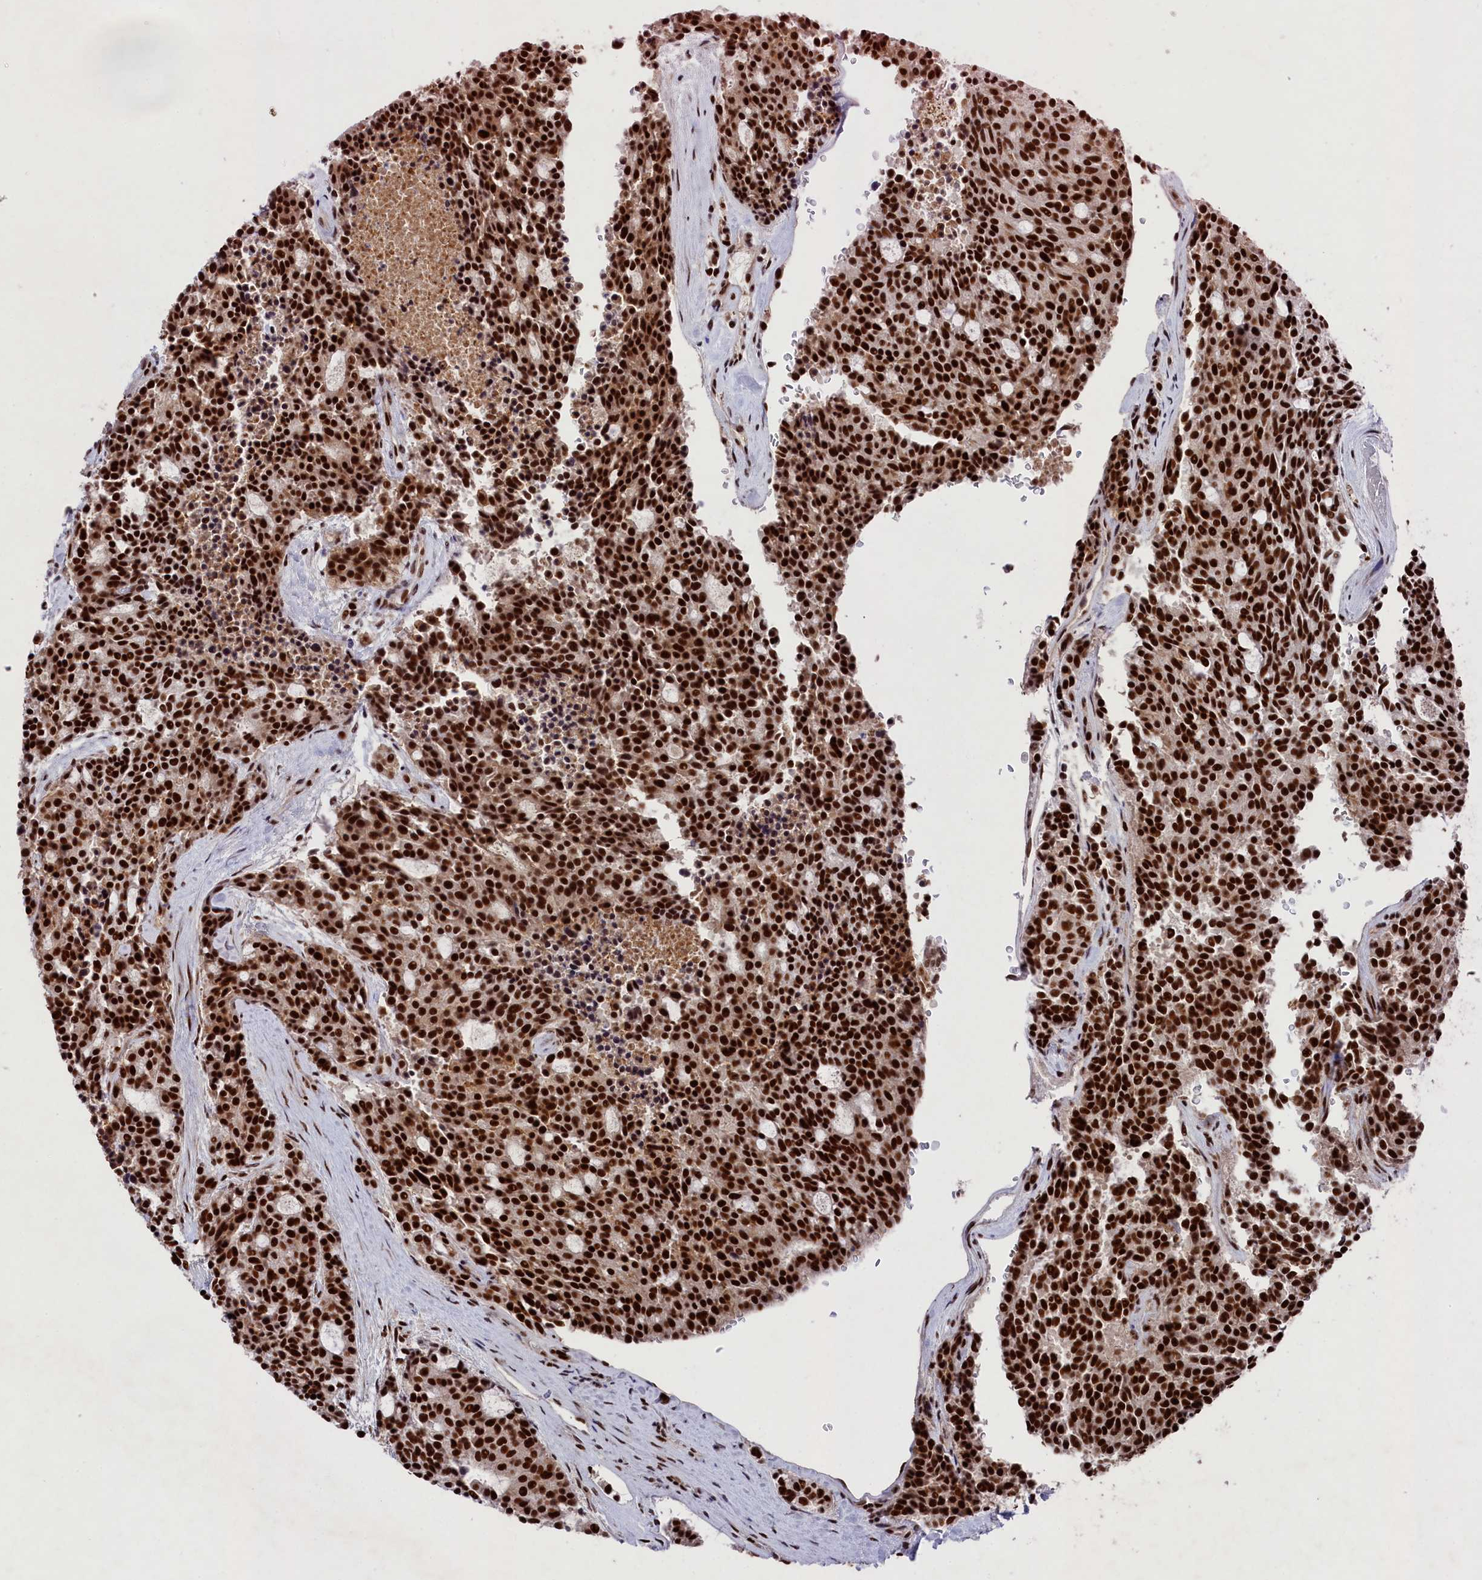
{"staining": {"intensity": "strong", "quantity": ">75%", "location": "nuclear"}, "tissue": "carcinoid", "cell_type": "Tumor cells", "image_type": "cancer", "snomed": [{"axis": "morphology", "description": "Carcinoid, malignant, NOS"}, {"axis": "topography", "description": "Pancreas"}], "caption": "Human malignant carcinoid stained with a brown dye displays strong nuclear positive staining in about >75% of tumor cells.", "gene": "PRPF31", "patient": {"sex": "female", "age": 54}}